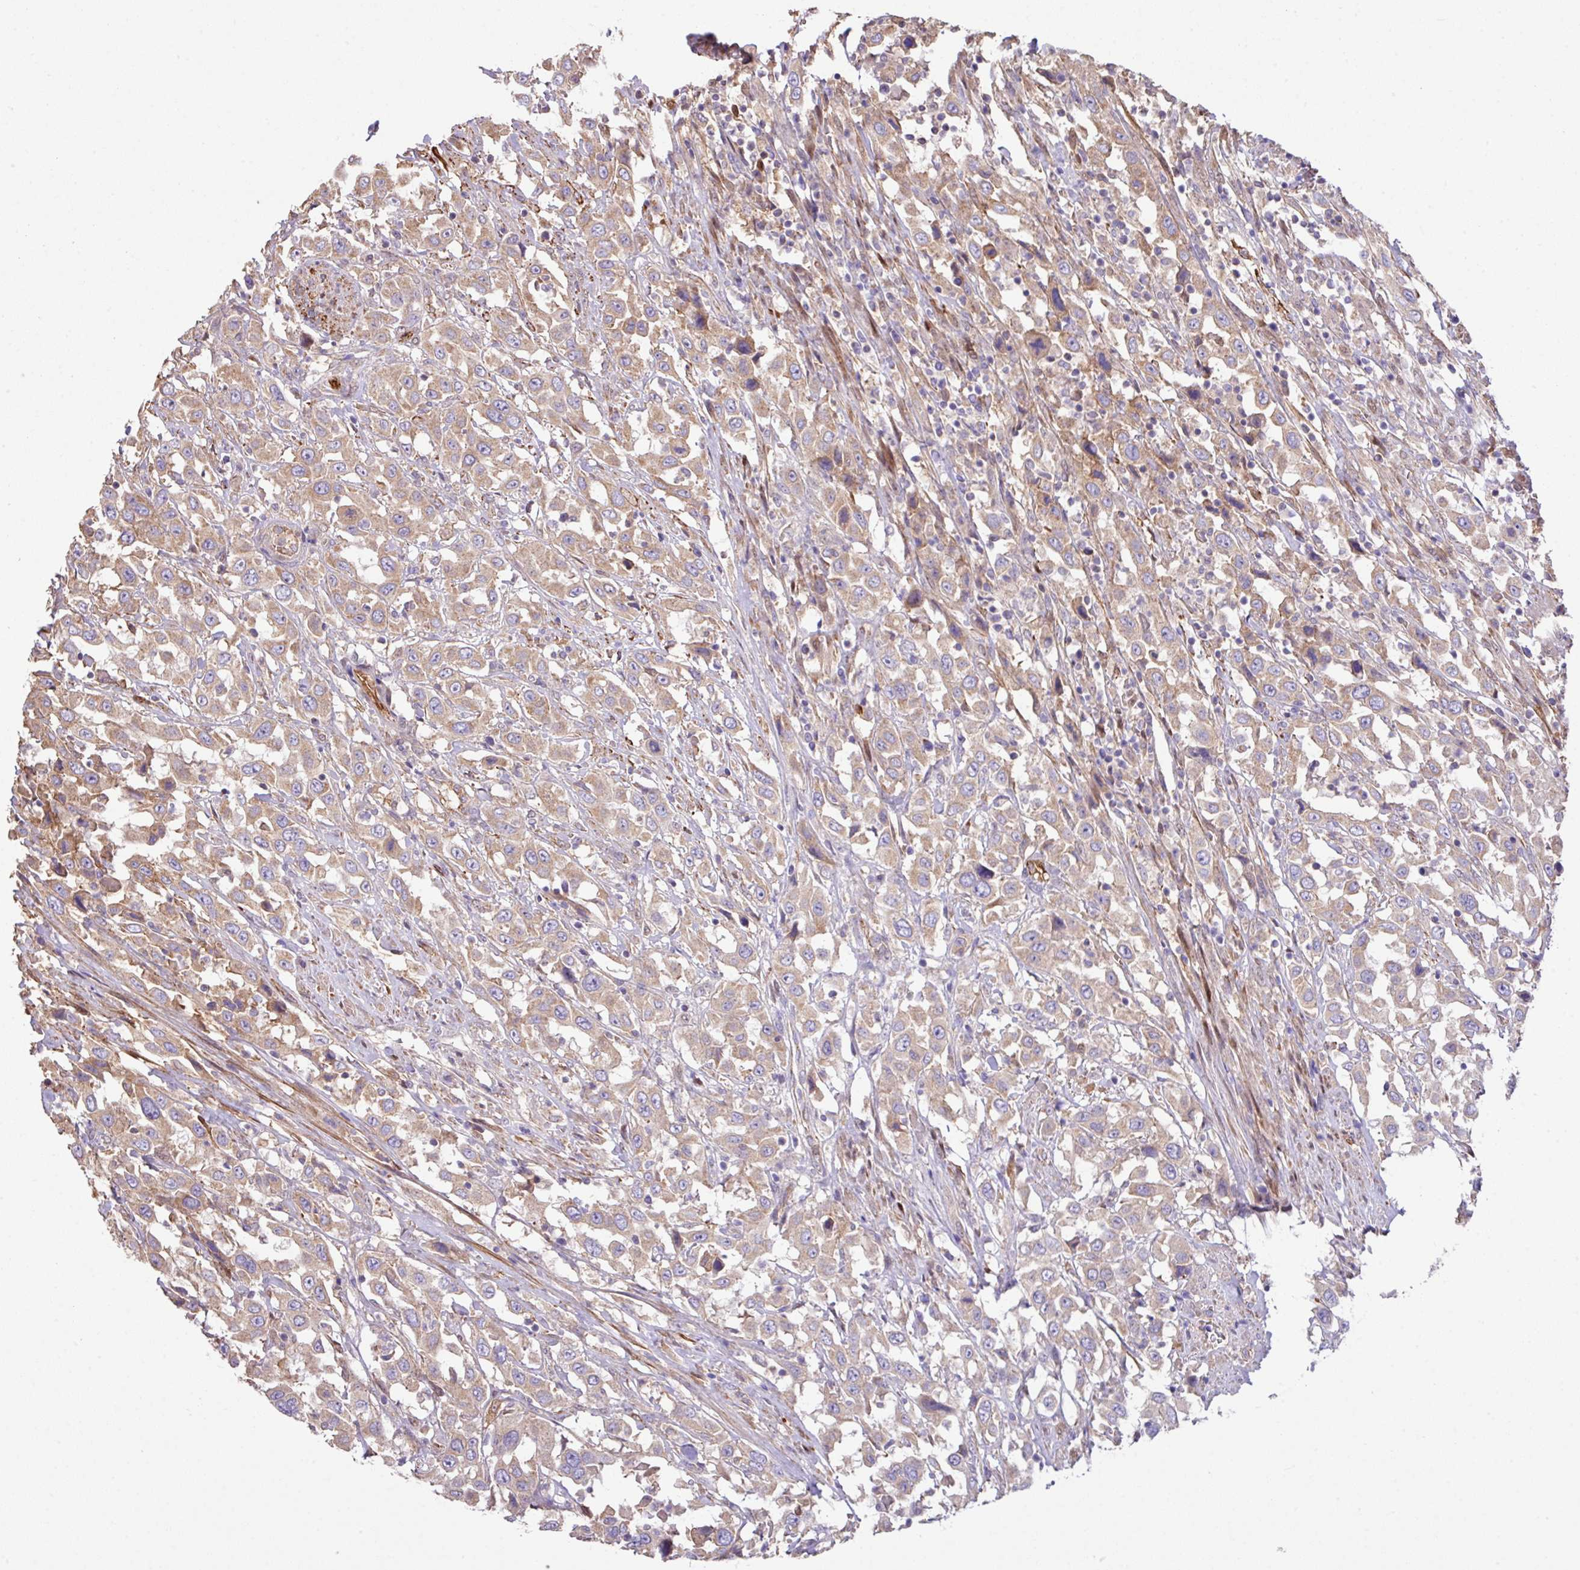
{"staining": {"intensity": "moderate", "quantity": "25%-75%", "location": "cytoplasmic/membranous"}, "tissue": "urothelial cancer", "cell_type": "Tumor cells", "image_type": "cancer", "snomed": [{"axis": "morphology", "description": "Urothelial carcinoma, High grade"}, {"axis": "topography", "description": "Urinary bladder"}], "caption": "Protein staining of urothelial carcinoma (high-grade) tissue exhibits moderate cytoplasmic/membranous positivity in approximately 25%-75% of tumor cells.", "gene": "LRRC53", "patient": {"sex": "male", "age": 61}}